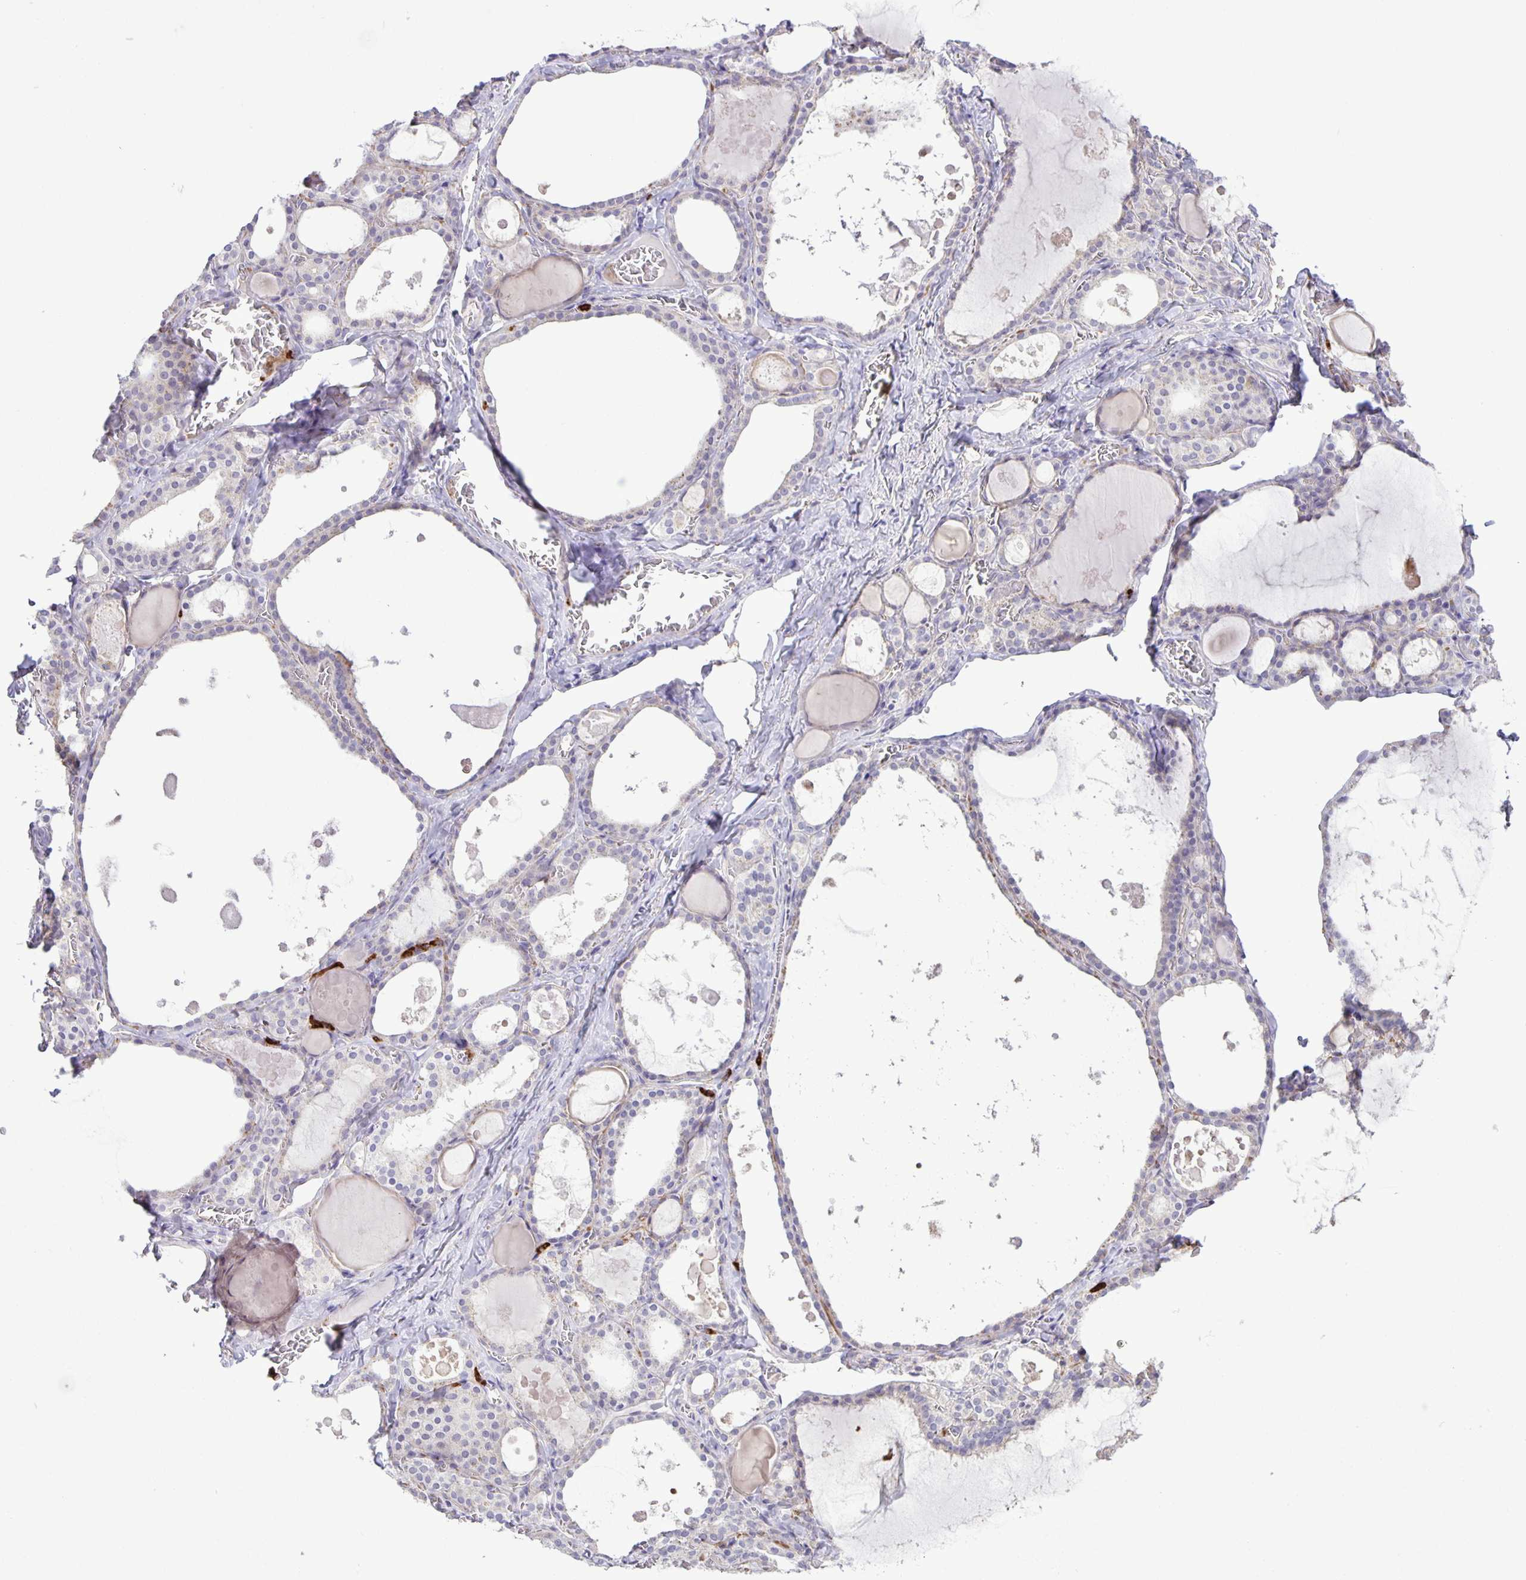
{"staining": {"intensity": "negative", "quantity": "none", "location": "none"}, "tissue": "thyroid gland", "cell_type": "Glandular cells", "image_type": "normal", "snomed": [{"axis": "morphology", "description": "Normal tissue, NOS"}, {"axis": "topography", "description": "Thyroid gland"}], "caption": "An IHC photomicrograph of benign thyroid gland is shown. There is no staining in glandular cells of thyroid gland. The staining is performed using DAB brown chromogen with nuclei counter-stained in using hematoxylin.", "gene": "ADCK1", "patient": {"sex": "male", "age": 56}}